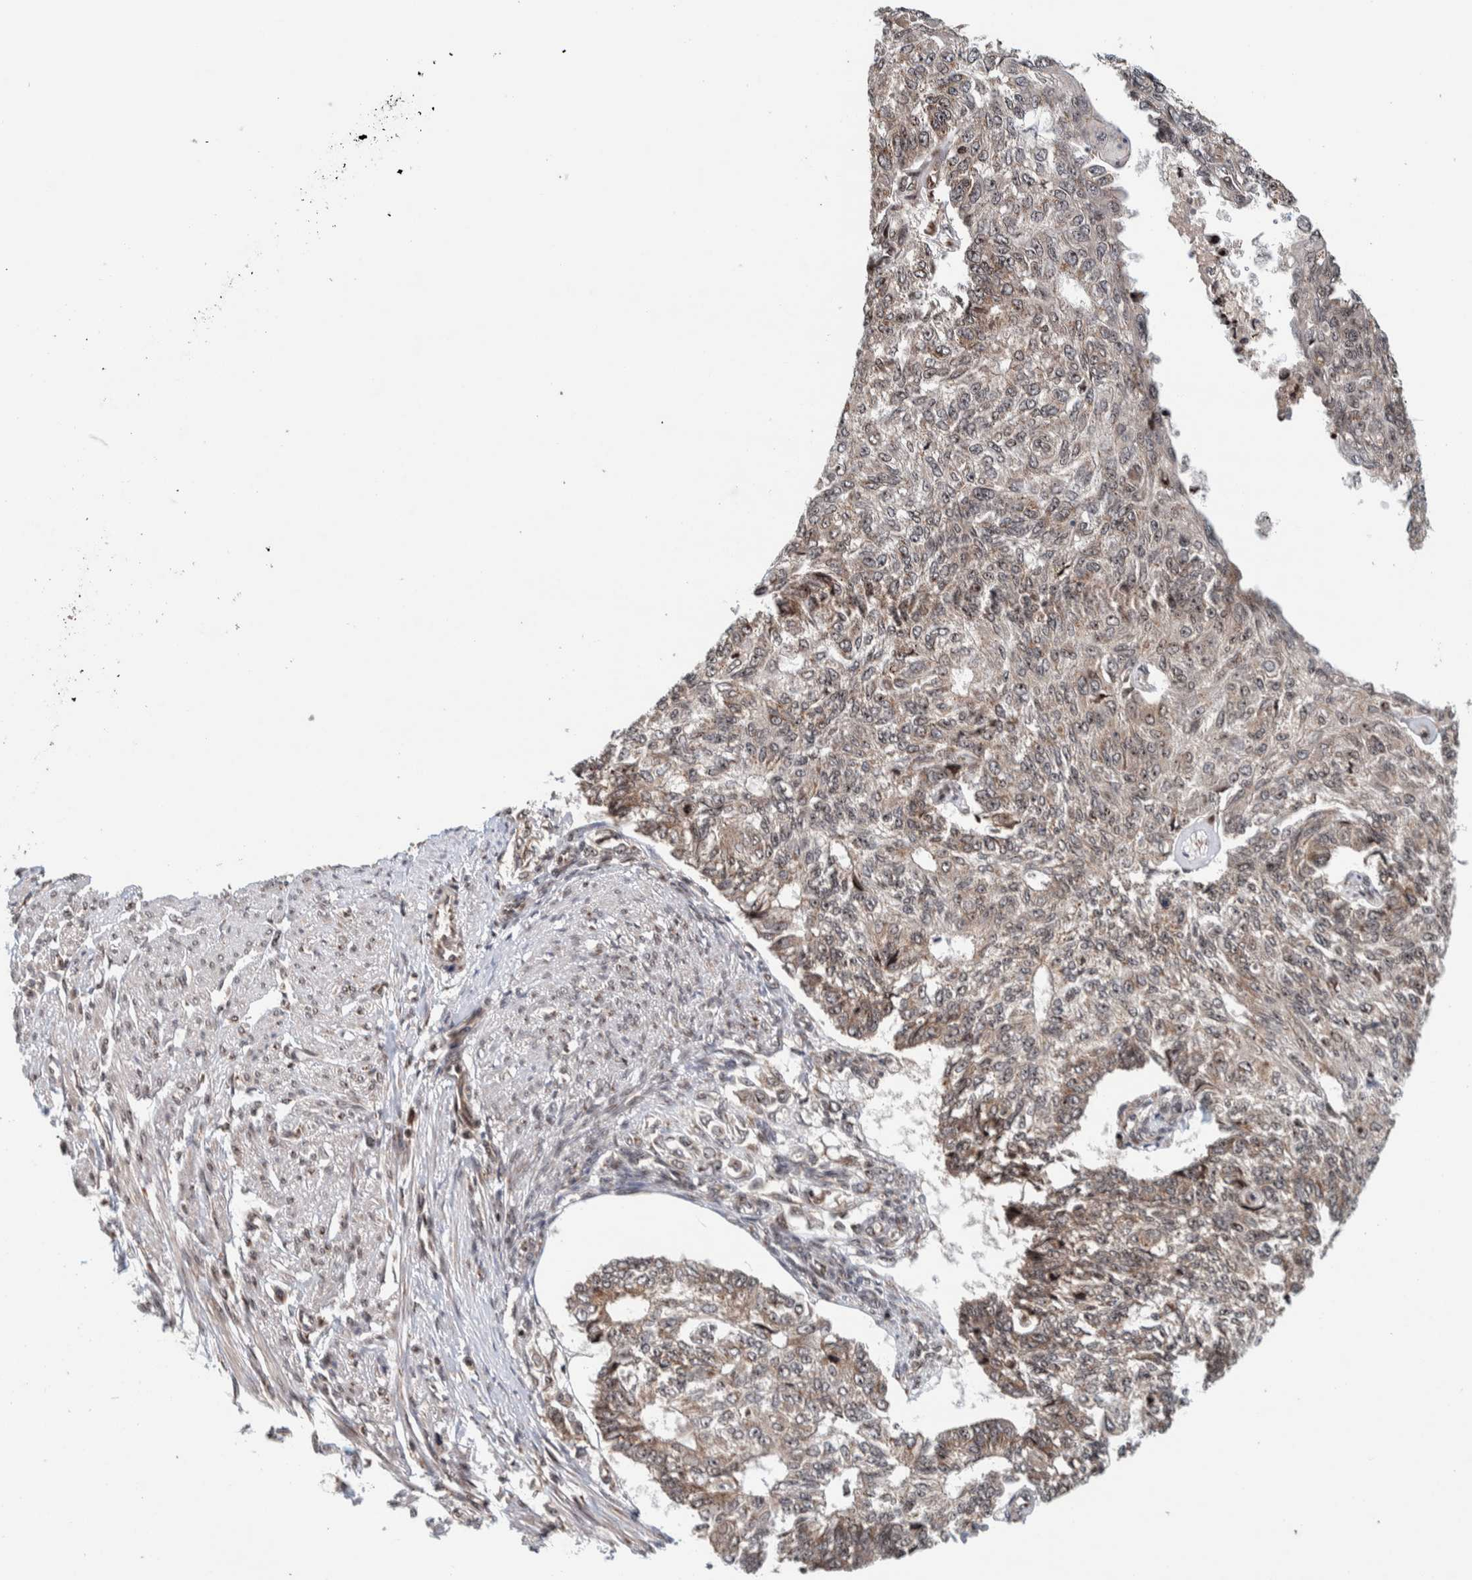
{"staining": {"intensity": "weak", "quantity": "<25%", "location": "cytoplasmic/membranous"}, "tissue": "endometrial cancer", "cell_type": "Tumor cells", "image_type": "cancer", "snomed": [{"axis": "morphology", "description": "Adenocarcinoma, NOS"}, {"axis": "topography", "description": "Endometrium"}], "caption": "Tumor cells show no significant positivity in adenocarcinoma (endometrial).", "gene": "CCDC182", "patient": {"sex": "female", "age": 32}}